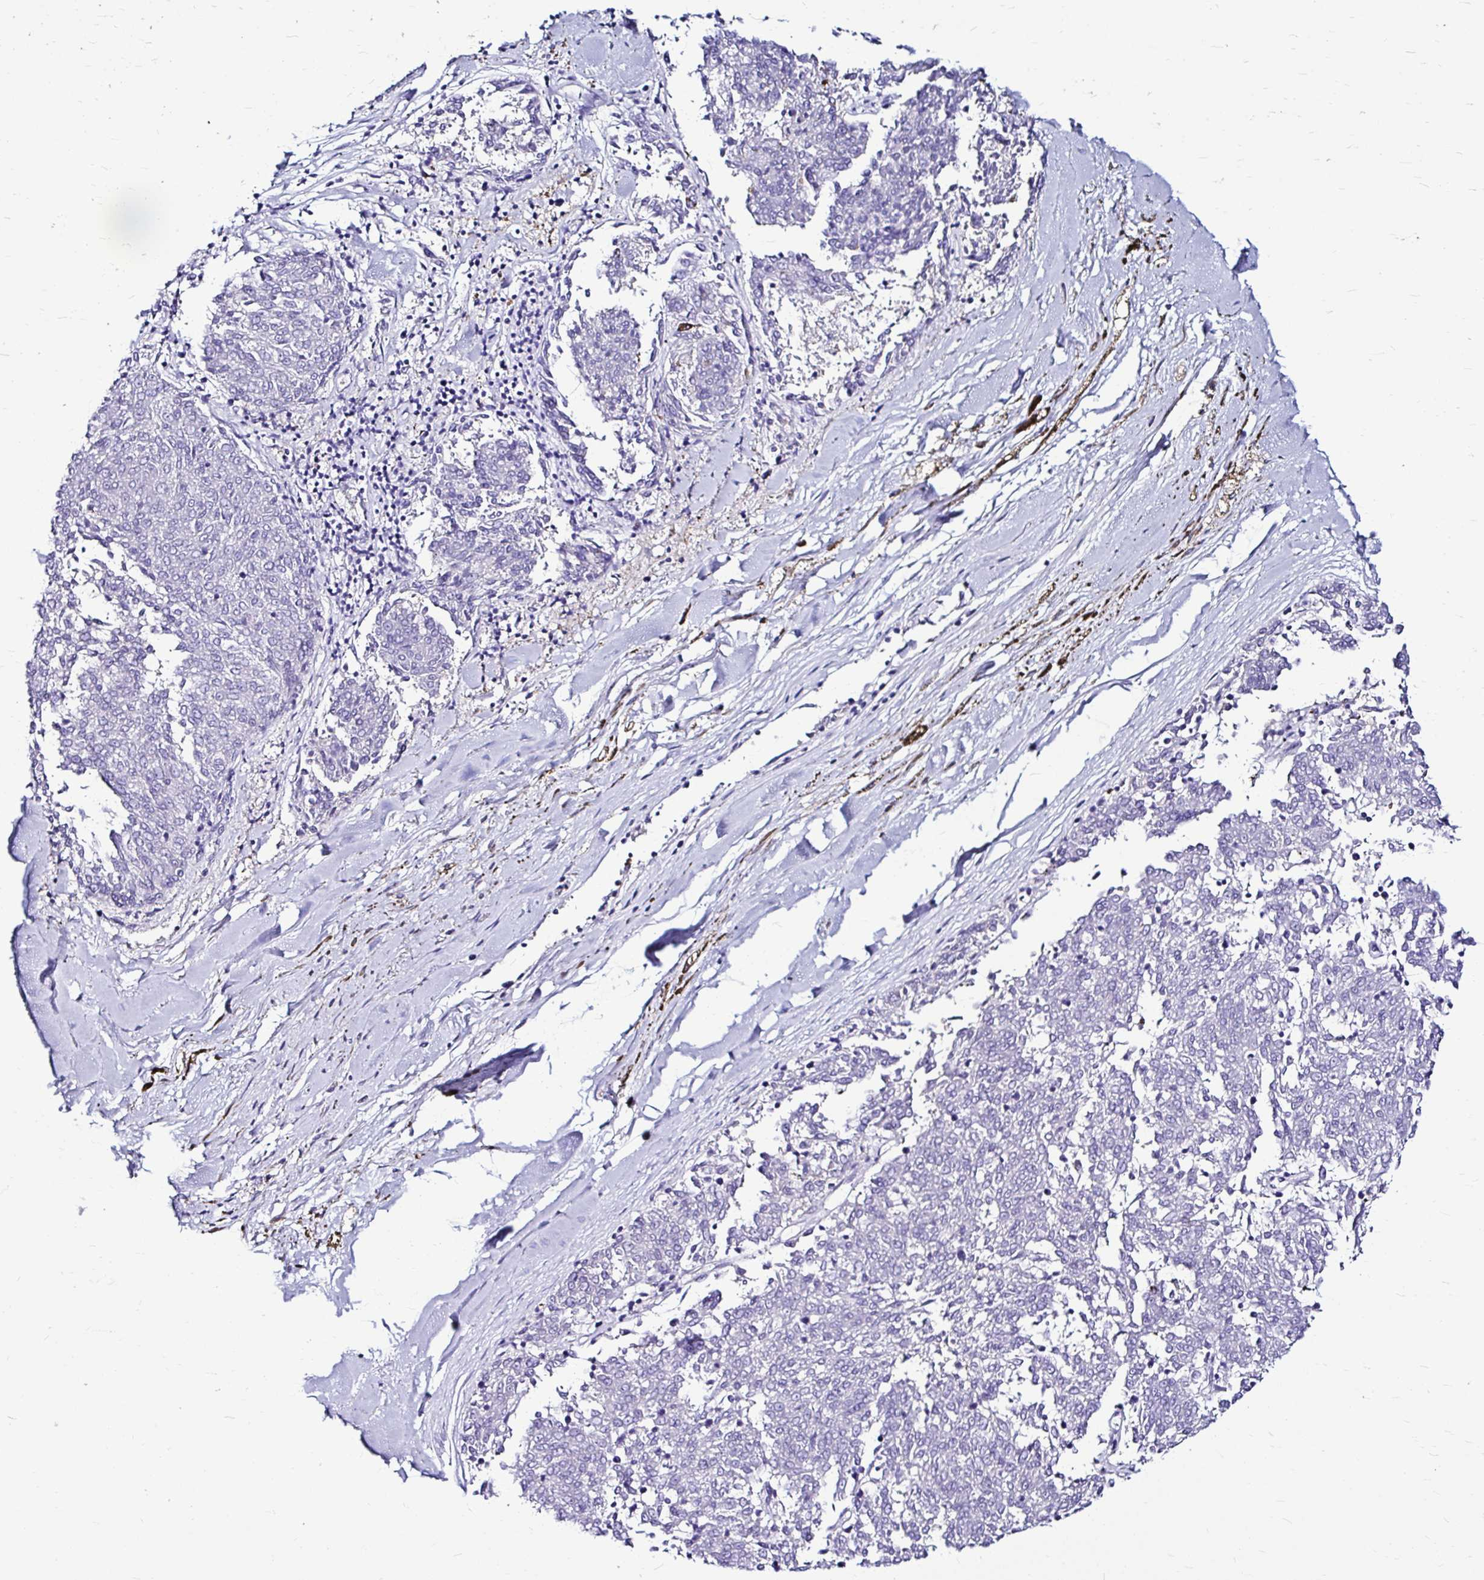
{"staining": {"intensity": "negative", "quantity": "none", "location": "none"}, "tissue": "melanoma", "cell_type": "Tumor cells", "image_type": "cancer", "snomed": [{"axis": "morphology", "description": "Malignant melanoma, NOS"}, {"axis": "topography", "description": "Skin"}], "caption": "Immunohistochemistry of human malignant melanoma shows no expression in tumor cells.", "gene": "IDH1", "patient": {"sex": "female", "age": 72}}